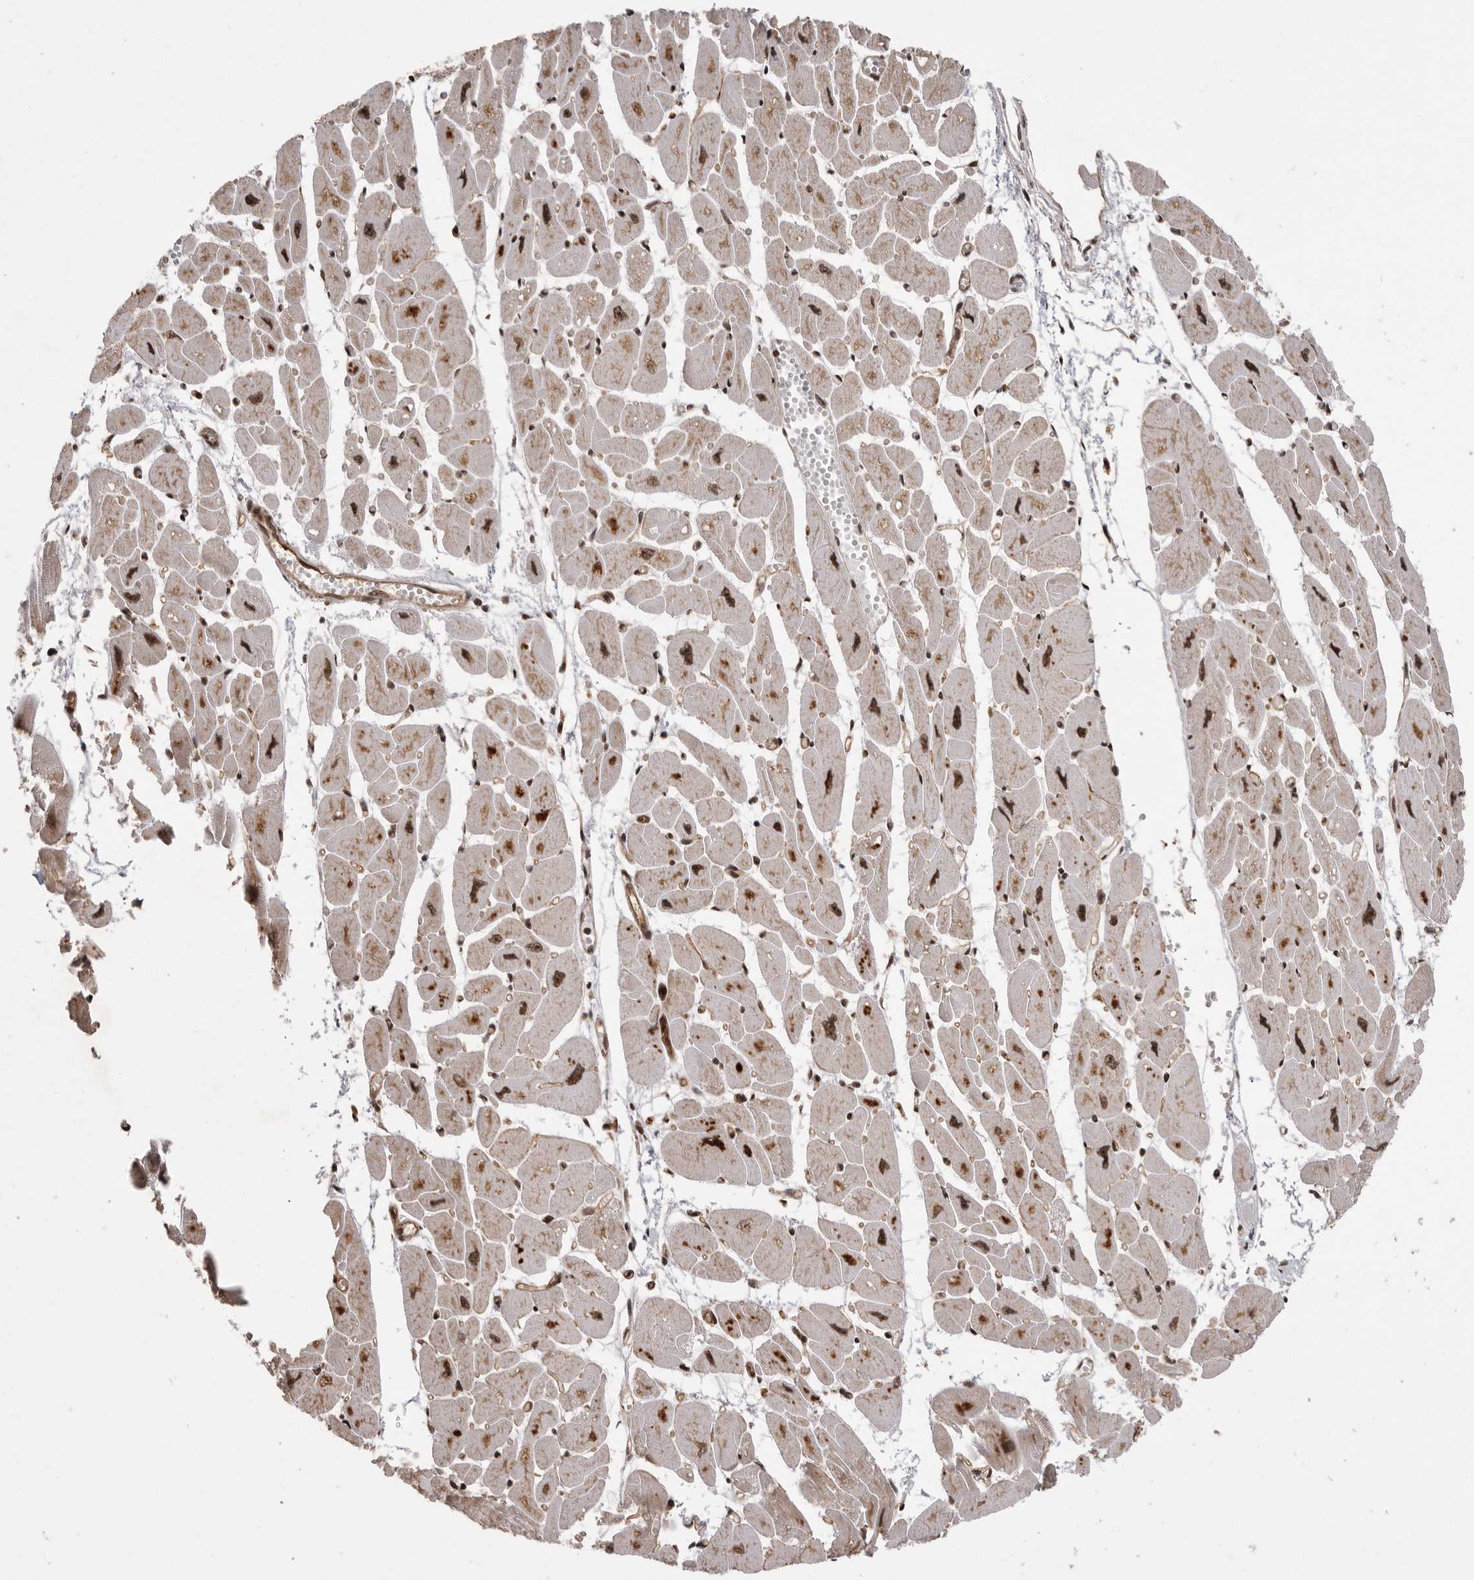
{"staining": {"intensity": "strong", "quantity": ">75%", "location": "cytoplasmic/membranous,nuclear"}, "tissue": "heart muscle", "cell_type": "Cardiomyocytes", "image_type": "normal", "snomed": [{"axis": "morphology", "description": "Normal tissue, NOS"}, {"axis": "topography", "description": "Heart"}], "caption": "Heart muscle stained with immunohistochemistry displays strong cytoplasmic/membranous,nuclear staining in approximately >75% of cardiomyocytes. Immunohistochemistry (ihc) stains the protein in brown and the nuclei are stained blue.", "gene": "PPP1R8", "patient": {"sex": "female", "age": 54}}